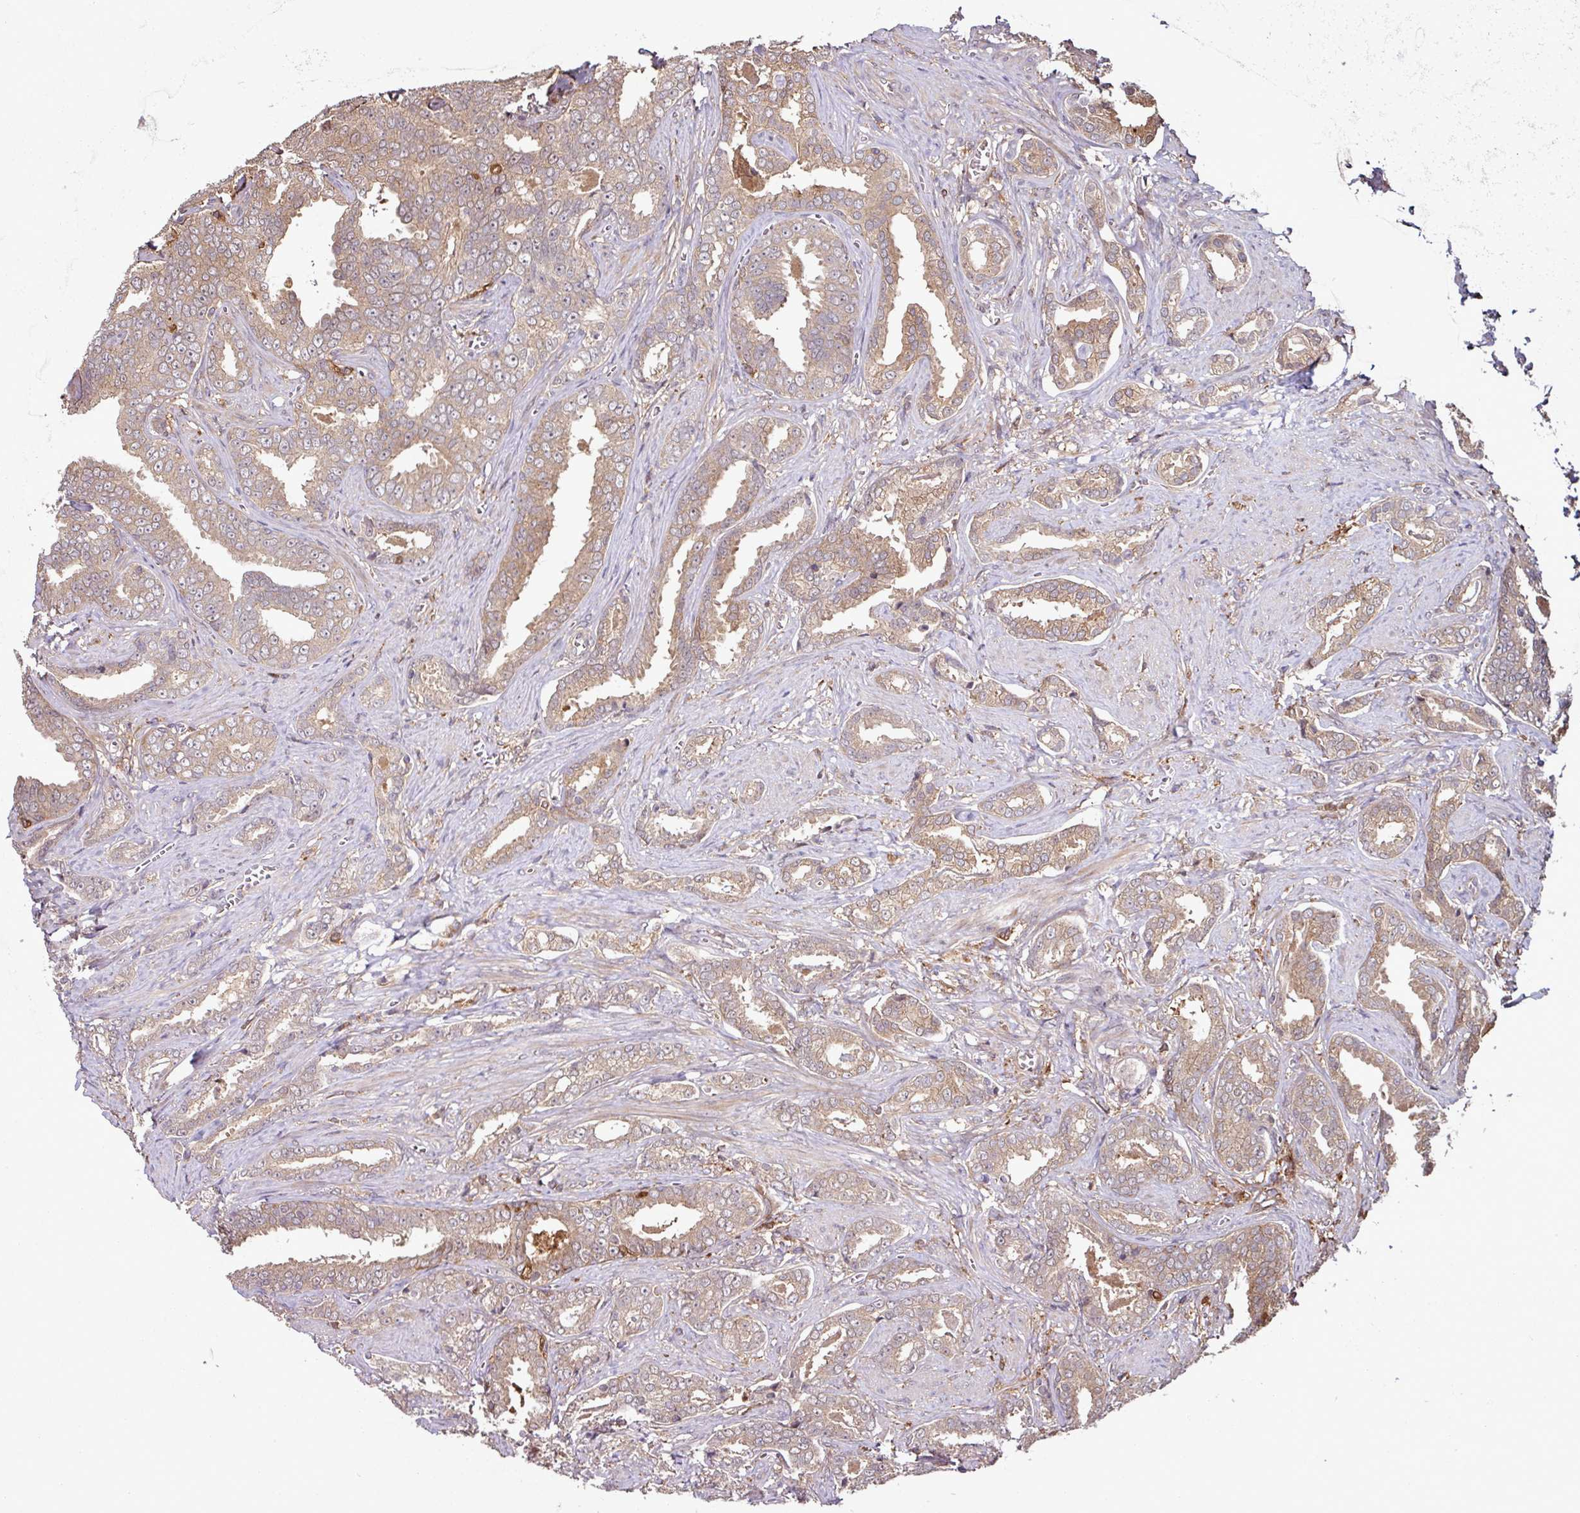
{"staining": {"intensity": "moderate", "quantity": ">75%", "location": "cytoplasmic/membranous"}, "tissue": "prostate cancer", "cell_type": "Tumor cells", "image_type": "cancer", "snomed": [{"axis": "morphology", "description": "Adenocarcinoma, High grade"}, {"axis": "topography", "description": "Prostate"}], "caption": "Prostate cancer stained with immunohistochemistry (IHC) shows moderate cytoplasmic/membranous positivity in approximately >75% of tumor cells.", "gene": "GNPDA1", "patient": {"sex": "male", "age": 67}}